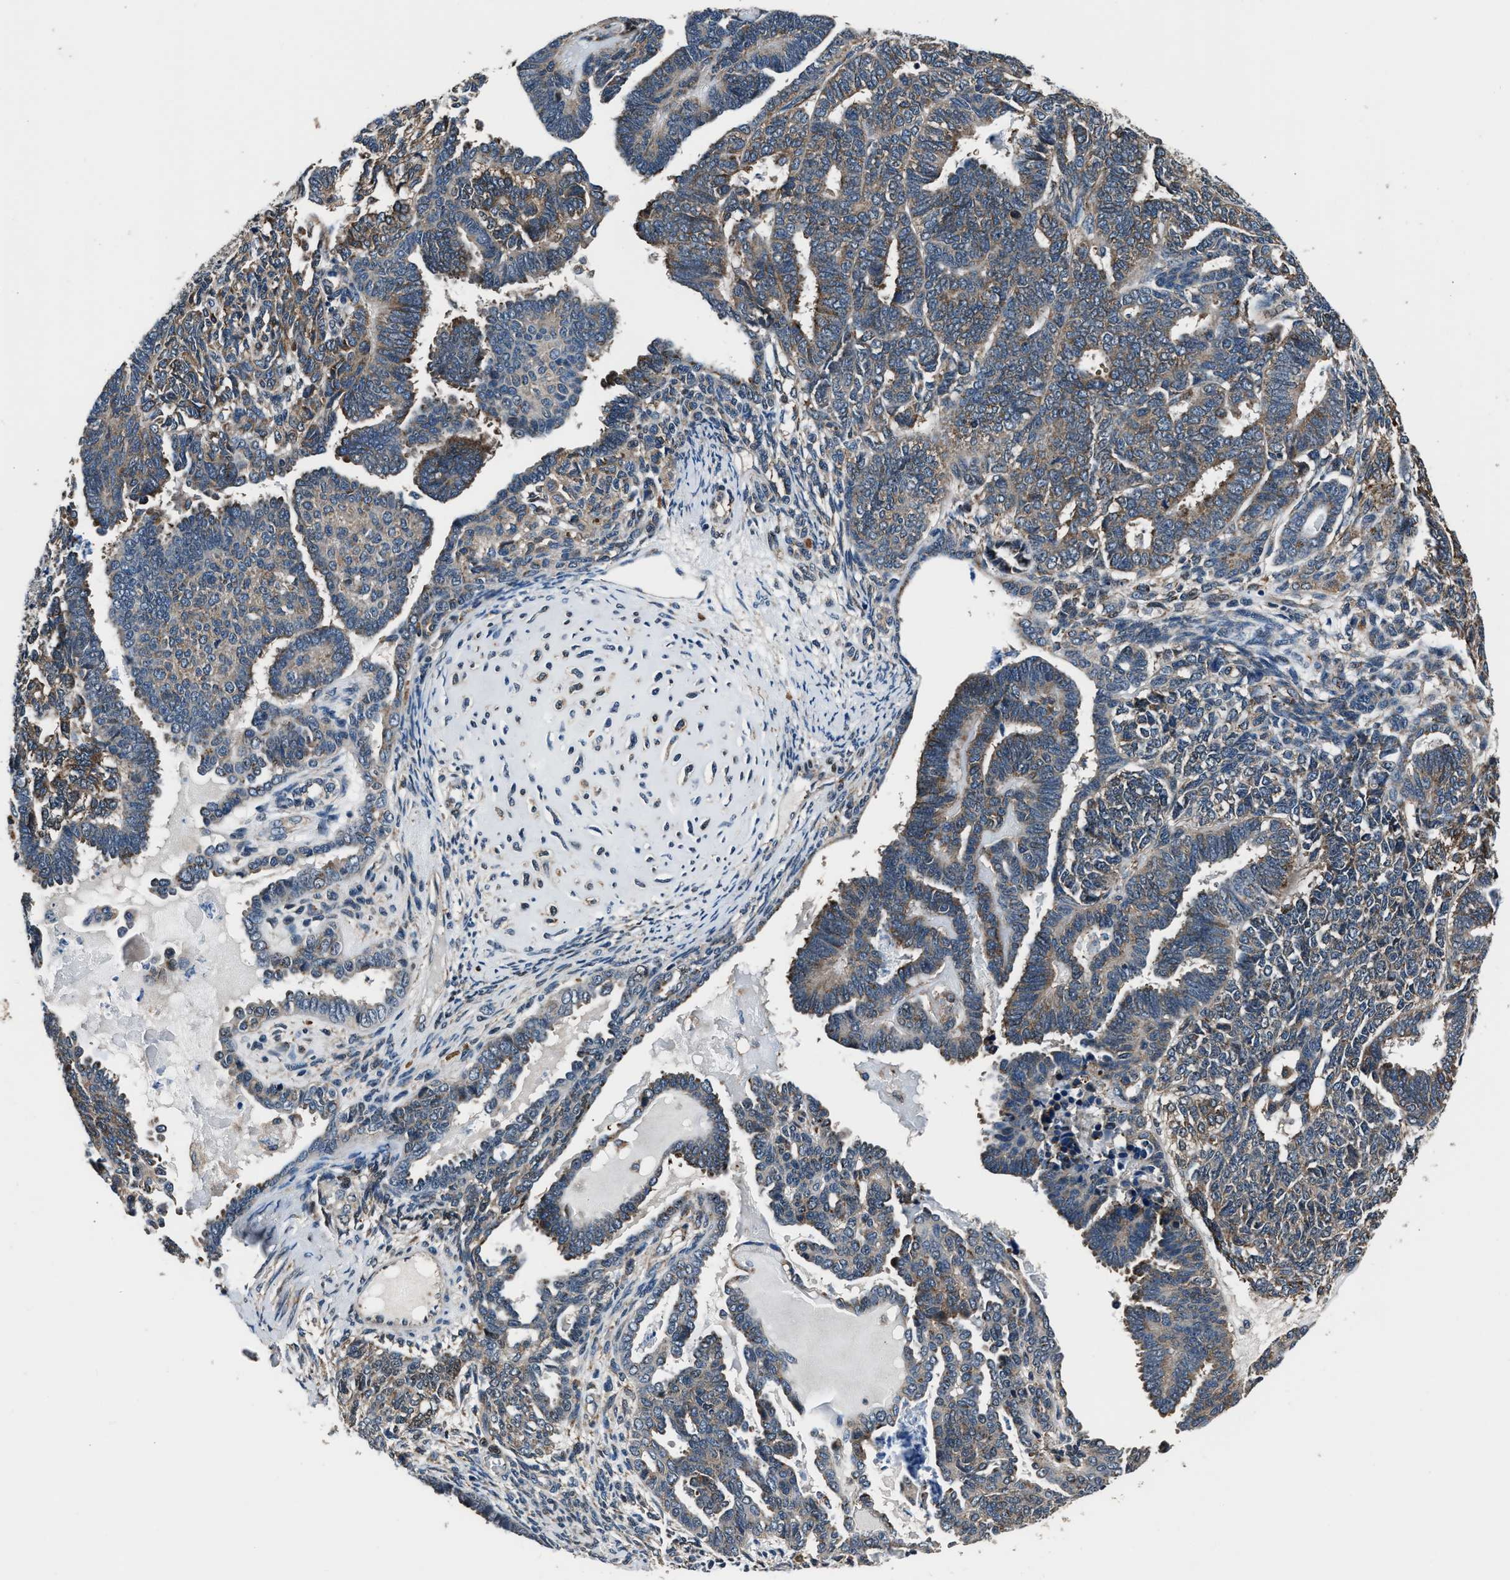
{"staining": {"intensity": "moderate", "quantity": "25%-75%", "location": "cytoplasmic/membranous"}, "tissue": "endometrial cancer", "cell_type": "Tumor cells", "image_type": "cancer", "snomed": [{"axis": "morphology", "description": "Neoplasm, malignant, NOS"}, {"axis": "topography", "description": "Endometrium"}], "caption": "Endometrial cancer (malignant neoplasm) tissue shows moderate cytoplasmic/membranous expression in about 25%-75% of tumor cells, visualized by immunohistochemistry. Nuclei are stained in blue.", "gene": "IMPDH2", "patient": {"sex": "female", "age": 74}}